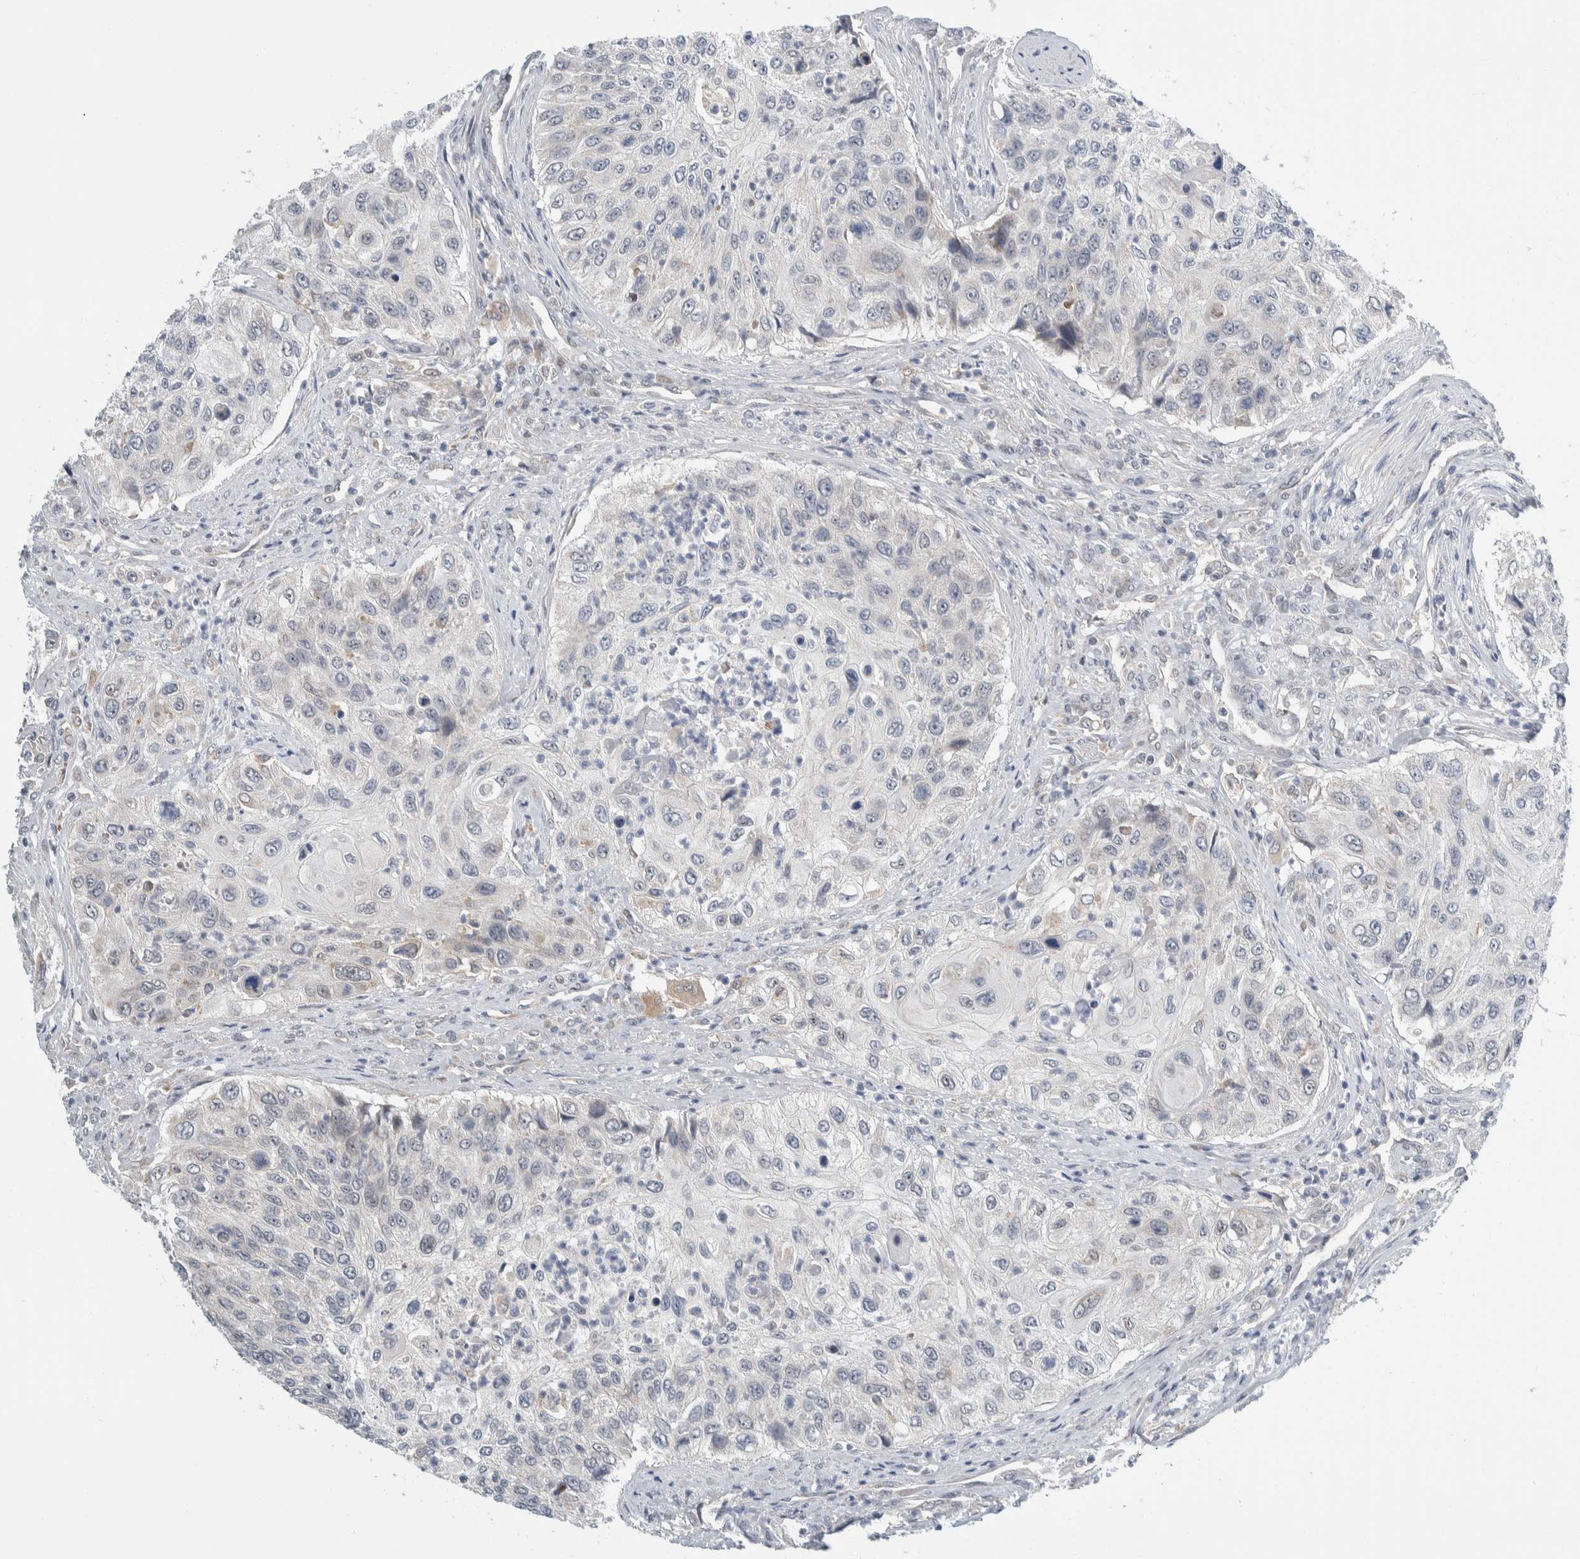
{"staining": {"intensity": "negative", "quantity": "none", "location": "none"}, "tissue": "urothelial cancer", "cell_type": "Tumor cells", "image_type": "cancer", "snomed": [{"axis": "morphology", "description": "Urothelial carcinoma, High grade"}, {"axis": "topography", "description": "Urinary bladder"}], "caption": "The micrograph reveals no staining of tumor cells in urothelial cancer. Nuclei are stained in blue.", "gene": "SHPK", "patient": {"sex": "female", "age": 60}}